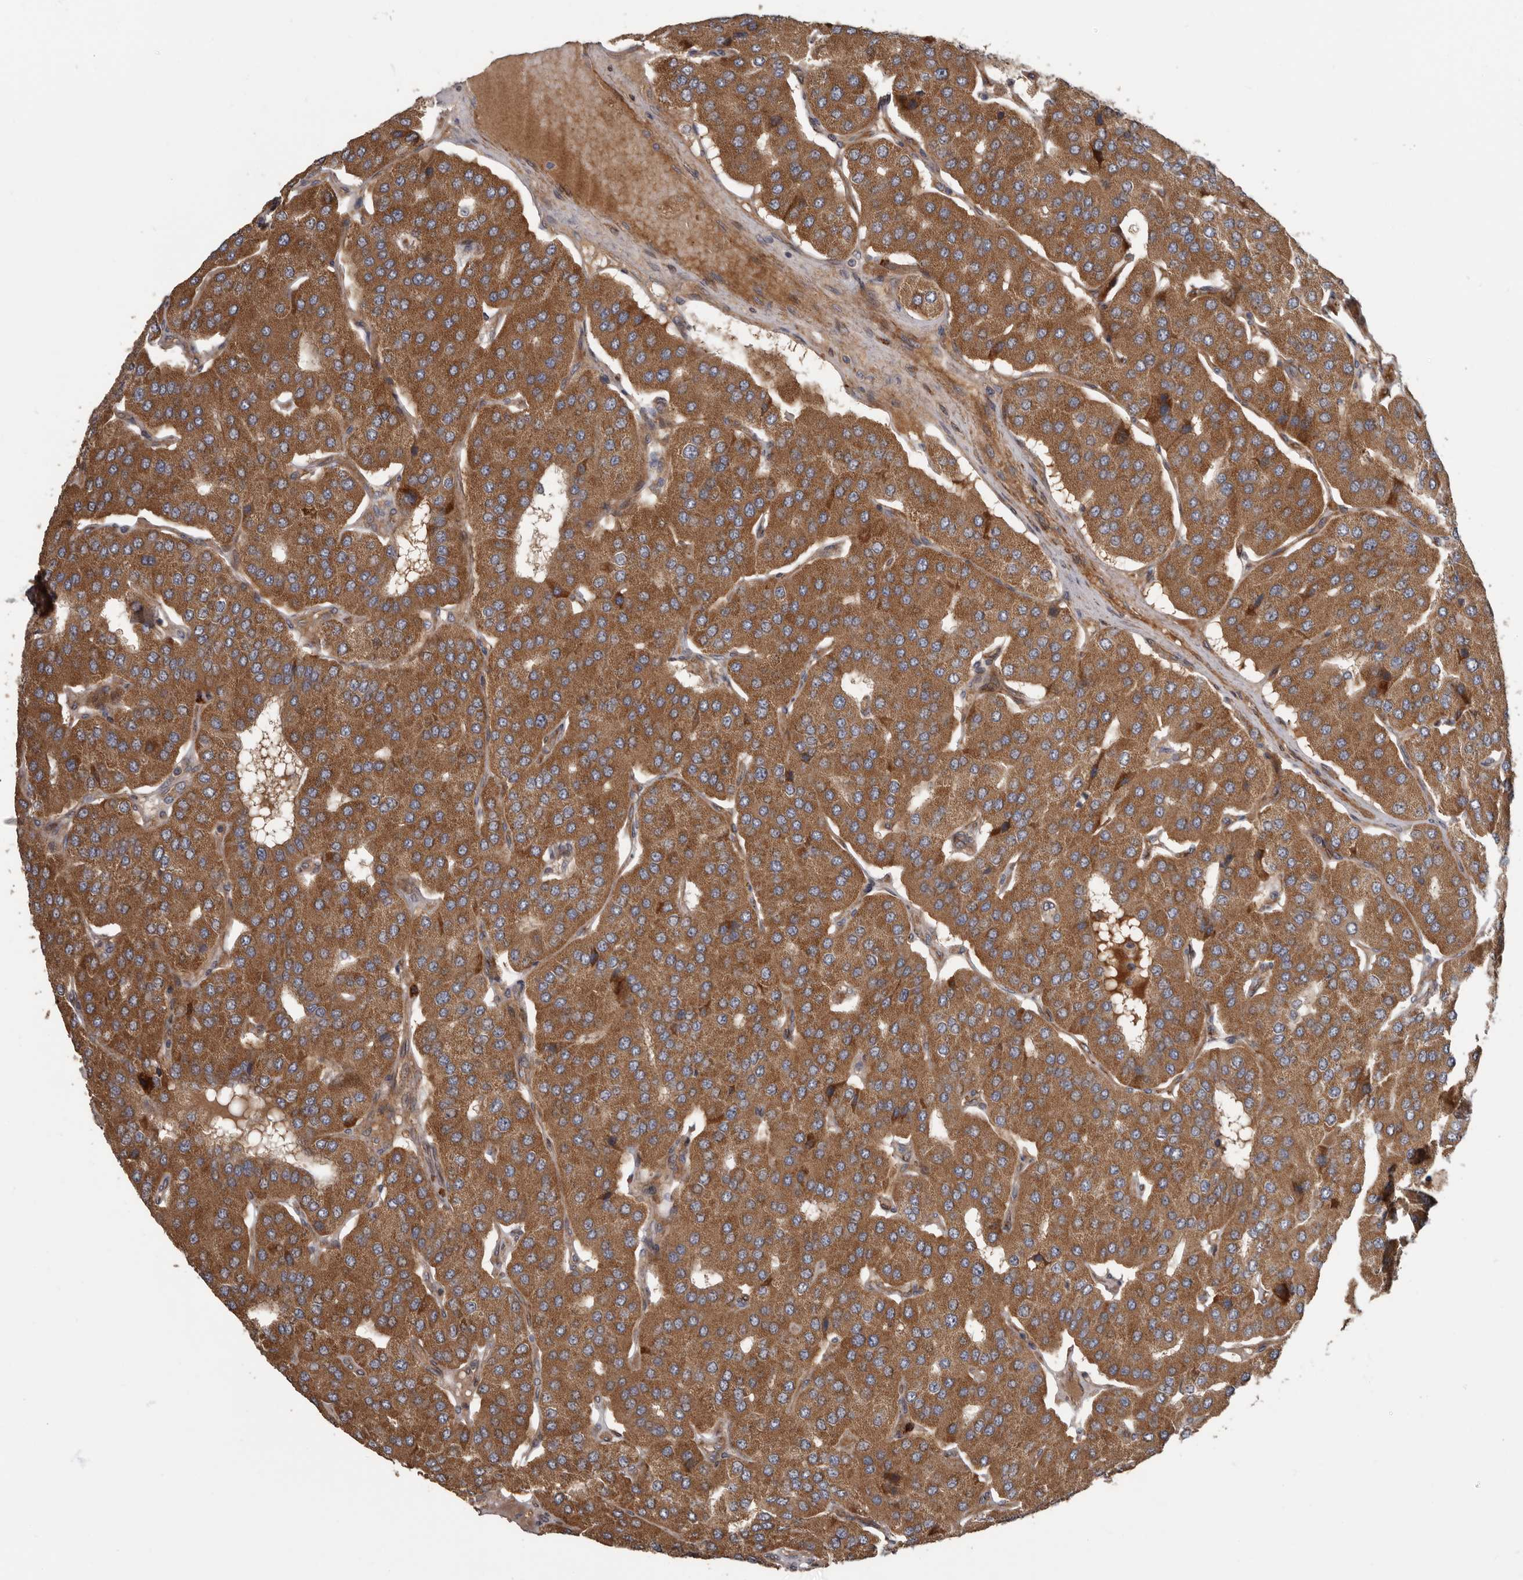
{"staining": {"intensity": "moderate", "quantity": ">75%", "location": "cytoplasmic/membranous"}, "tissue": "parathyroid gland", "cell_type": "Glandular cells", "image_type": "normal", "snomed": [{"axis": "morphology", "description": "Normal tissue, NOS"}, {"axis": "morphology", "description": "Adenoma, NOS"}, {"axis": "topography", "description": "Parathyroid gland"}], "caption": "Brown immunohistochemical staining in unremarkable human parathyroid gland displays moderate cytoplasmic/membranous staining in about >75% of glandular cells. The protein is stained brown, and the nuclei are stained in blue (DAB (3,3'-diaminobenzidine) IHC with brightfield microscopy, high magnification).", "gene": "ARHGEF5", "patient": {"sex": "female", "age": 86}}